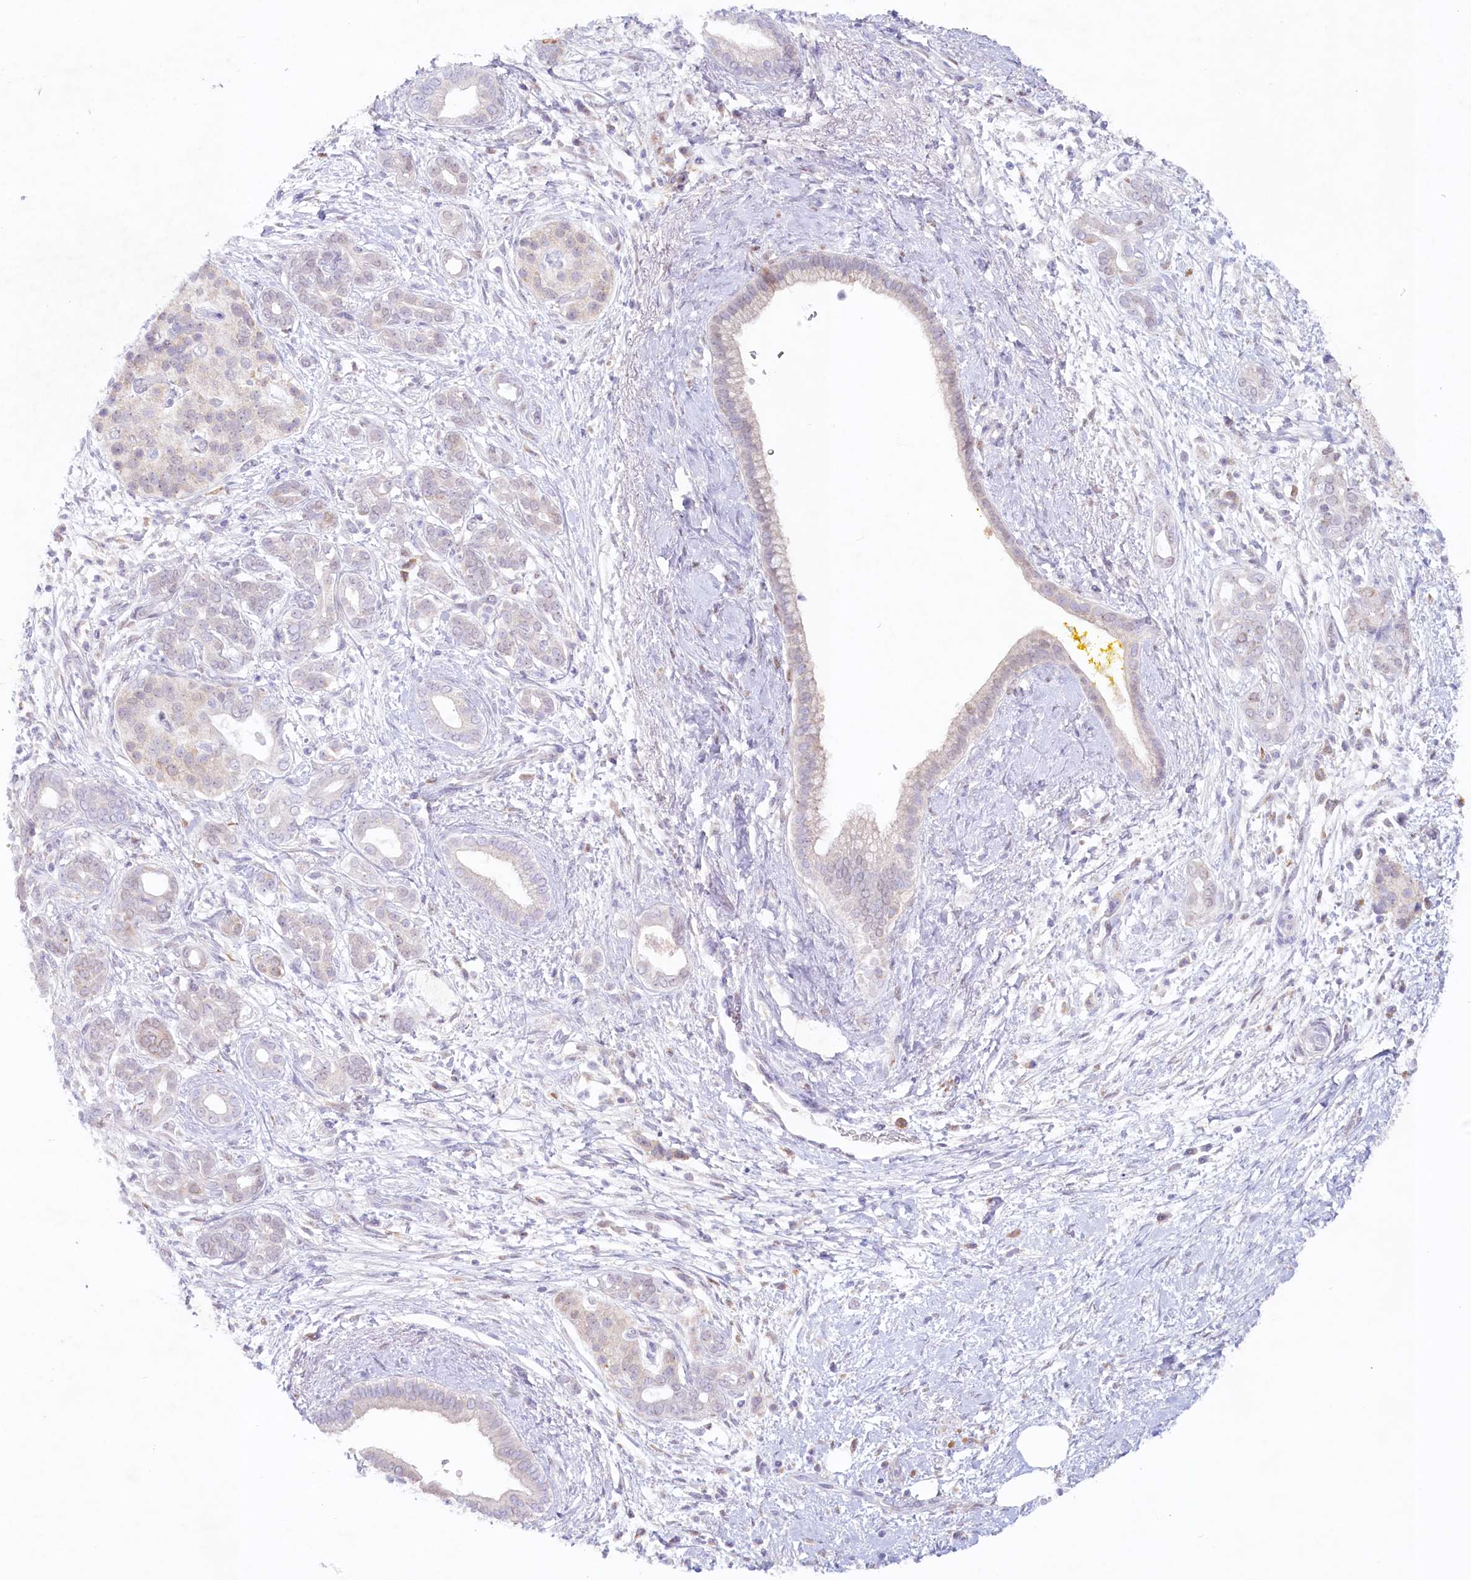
{"staining": {"intensity": "weak", "quantity": "25%-75%", "location": "cytoplasmic/membranous"}, "tissue": "pancreatic cancer", "cell_type": "Tumor cells", "image_type": "cancer", "snomed": [{"axis": "morphology", "description": "Adenocarcinoma, NOS"}, {"axis": "topography", "description": "Pancreas"}], "caption": "This photomicrograph displays pancreatic cancer (adenocarcinoma) stained with immunohistochemistry to label a protein in brown. The cytoplasmic/membranous of tumor cells show weak positivity for the protein. Nuclei are counter-stained blue.", "gene": "PSAPL1", "patient": {"sex": "male", "age": 58}}